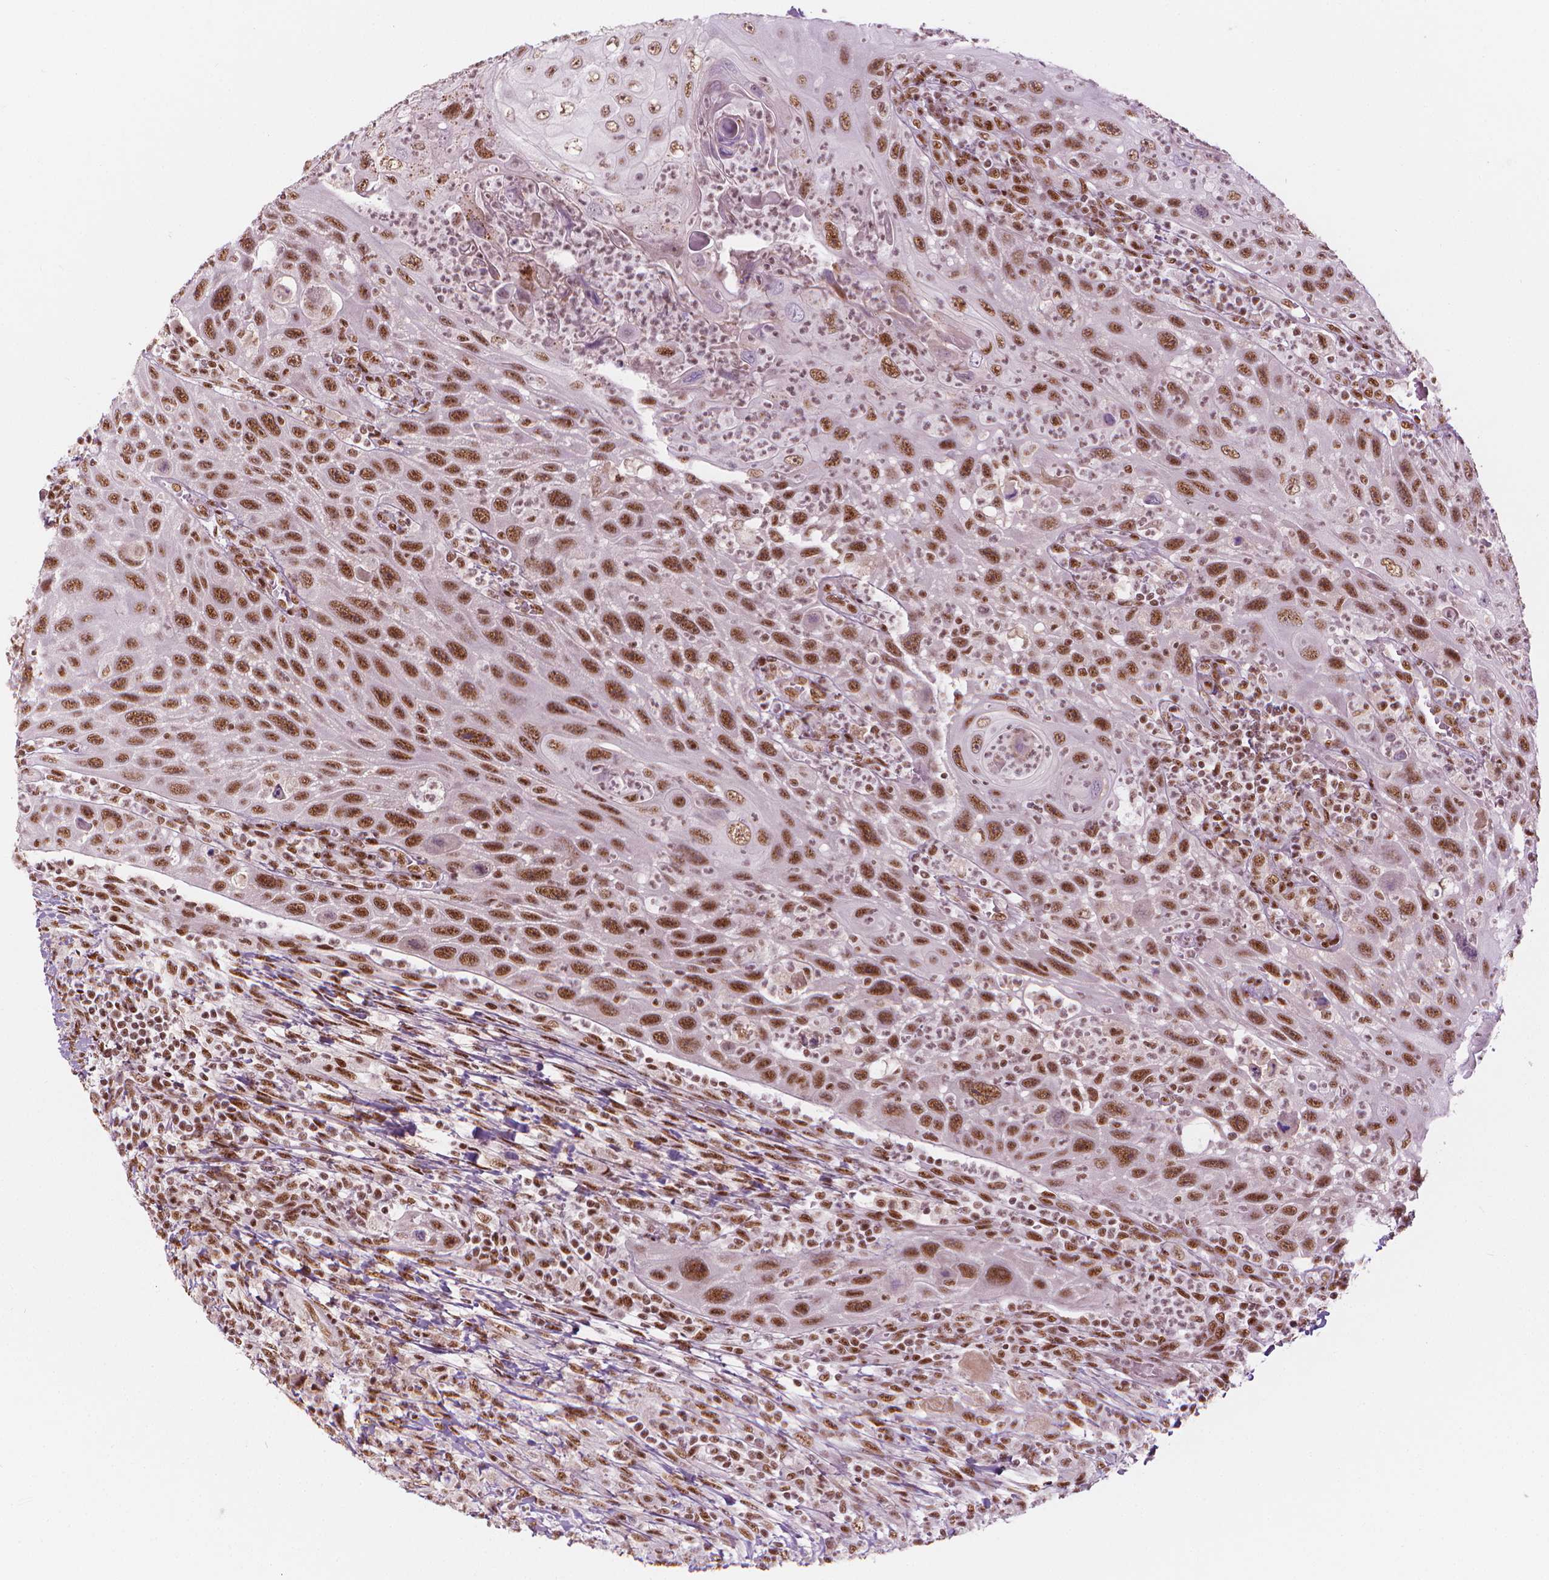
{"staining": {"intensity": "strong", "quantity": ">75%", "location": "nuclear"}, "tissue": "head and neck cancer", "cell_type": "Tumor cells", "image_type": "cancer", "snomed": [{"axis": "morphology", "description": "Squamous cell carcinoma, NOS"}, {"axis": "topography", "description": "Head-Neck"}], "caption": "DAB (3,3'-diaminobenzidine) immunohistochemical staining of head and neck squamous cell carcinoma demonstrates strong nuclear protein expression in about >75% of tumor cells.", "gene": "ELF2", "patient": {"sex": "male", "age": 69}}